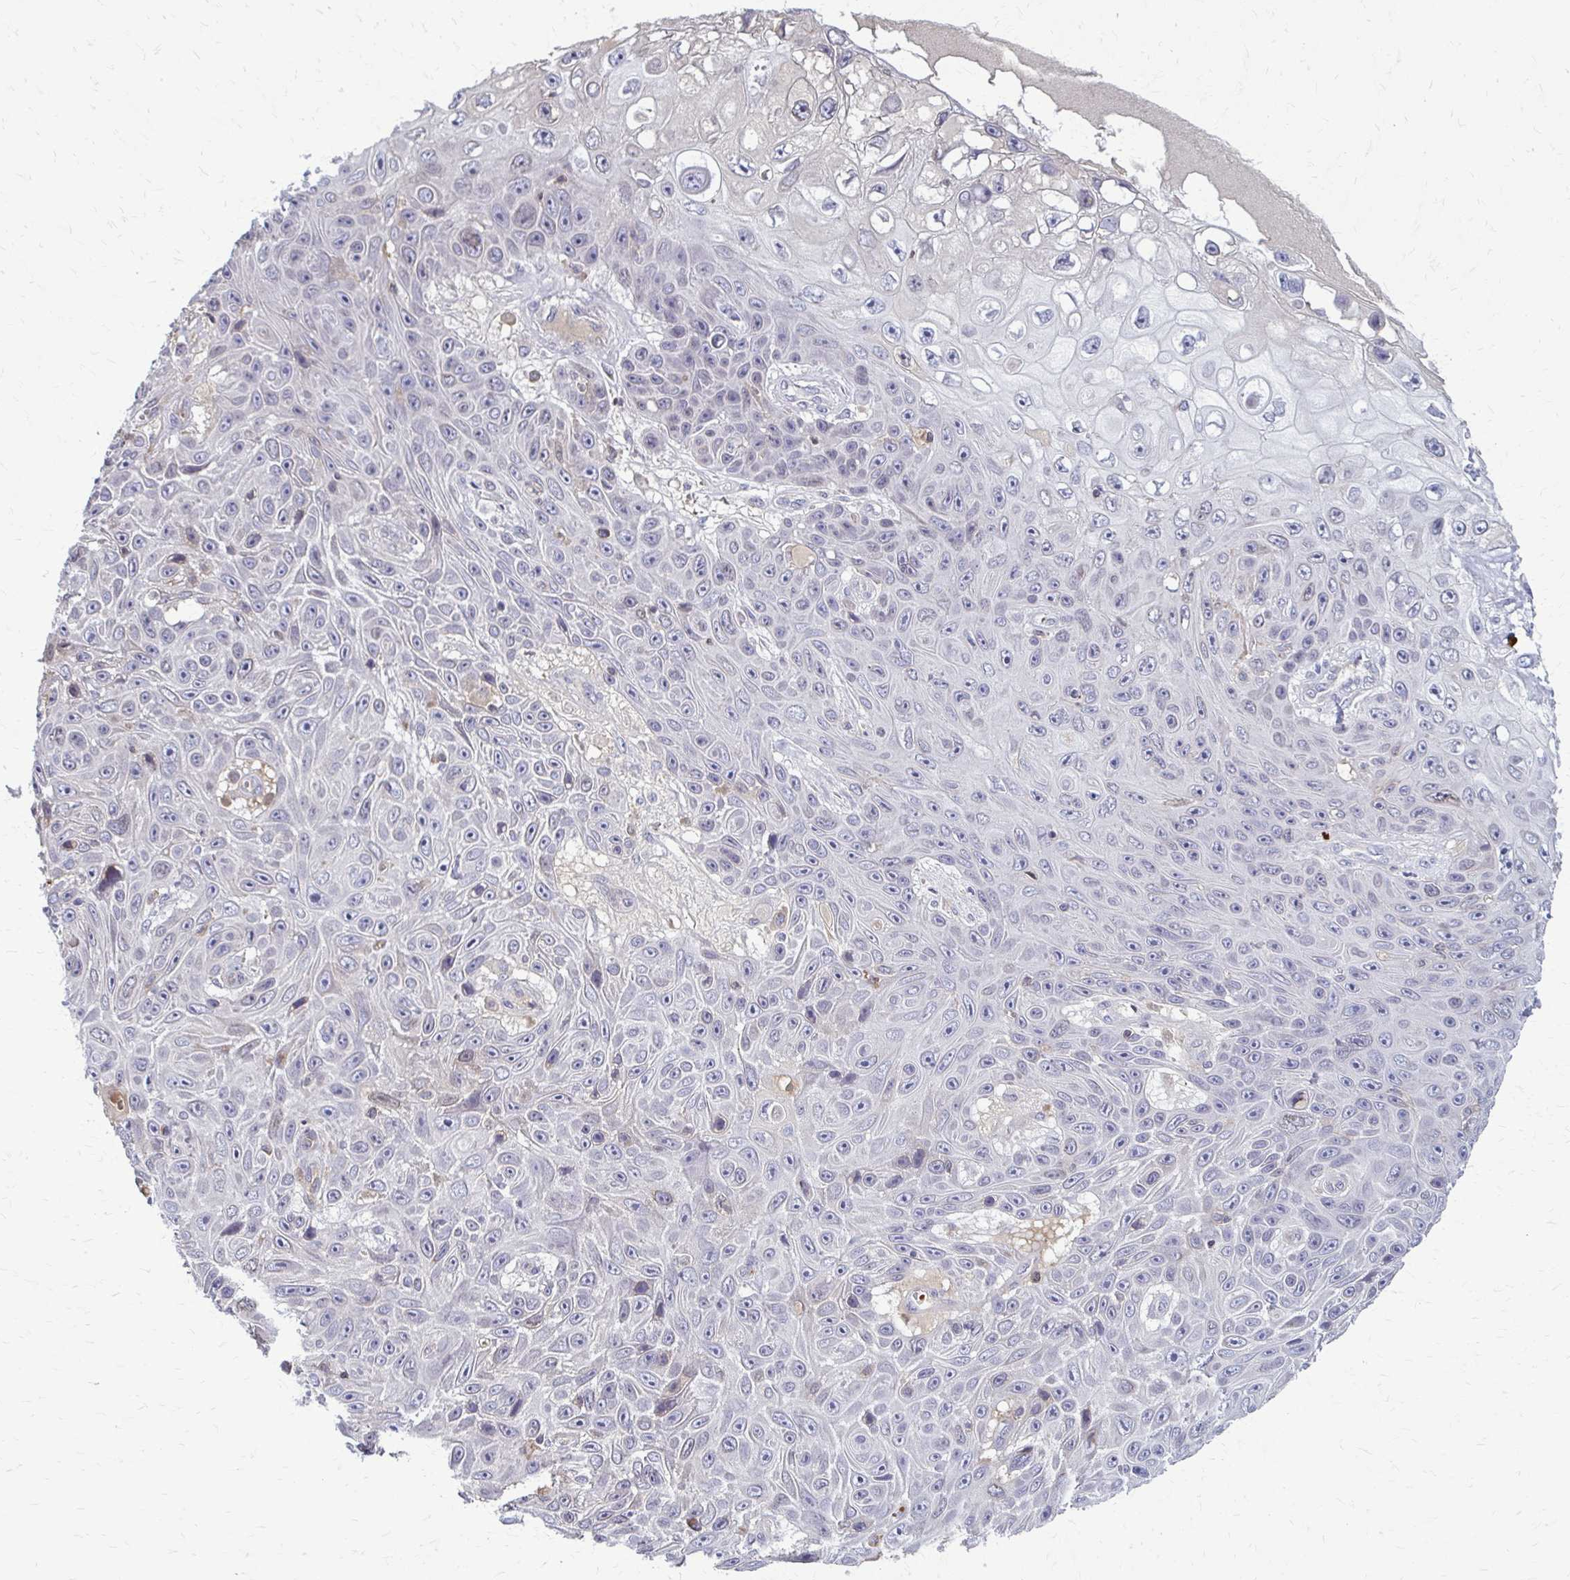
{"staining": {"intensity": "negative", "quantity": "none", "location": "none"}, "tissue": "skin cancer", "cell_type": "Tumor cells", "image_type": "cancer", "snomed": [{"axis": "morphology", "description": "Squamous cell carcinoma, NOS"}, {"axis": "topography", "description": "Skin"}], "caption": "DAB immunohistochemical staining of skin squamous cell carcinoma demonstrates no significant expression in tumor cells.", "gene": "MCRIP2", "patient": {"sex": "male", "age": 82}}